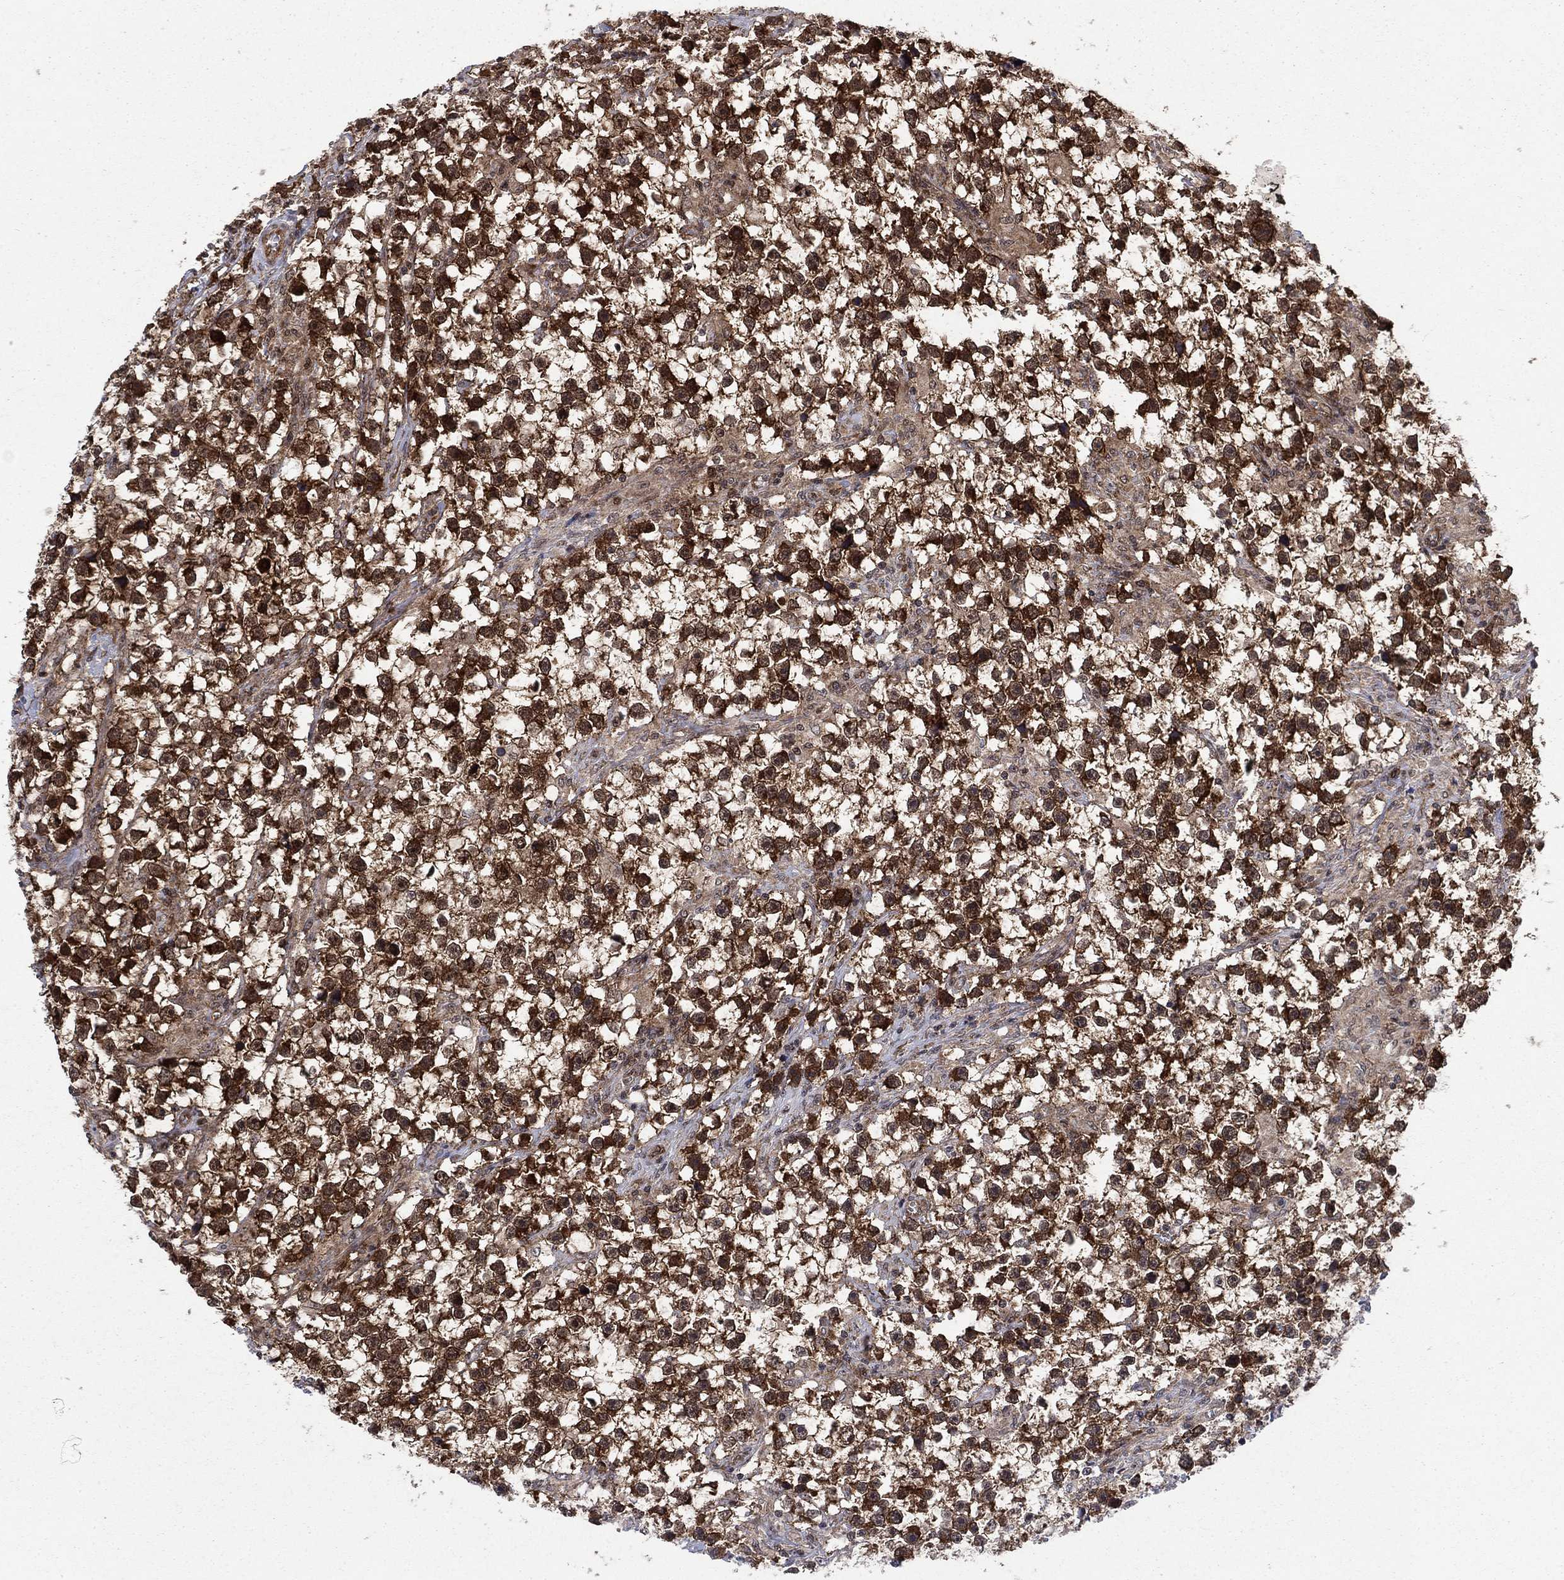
{"staining": {"intensity": "strong", "quantity": ">75%", "location": "cytoplasmic/membranous,nuclear"}, "tissue": "testis cancer", "cell_type": "Tumor cells", "image_type": "cancer", "snomed": [{"axis": "morphology", "description": "Seminoma, NOS"}, {"axis": "topography", "description": "Testis"}], "caption": "DAB (3,3'-diaminobenzidine) immunohistochemical staining of testis seminoma demonstrates strong cytoplasmic/membranous and nuclear protein expression in about >75% of tumor cells.", "gene": "DNAJA1", "patient": {"sex": "male", "age": 59}}